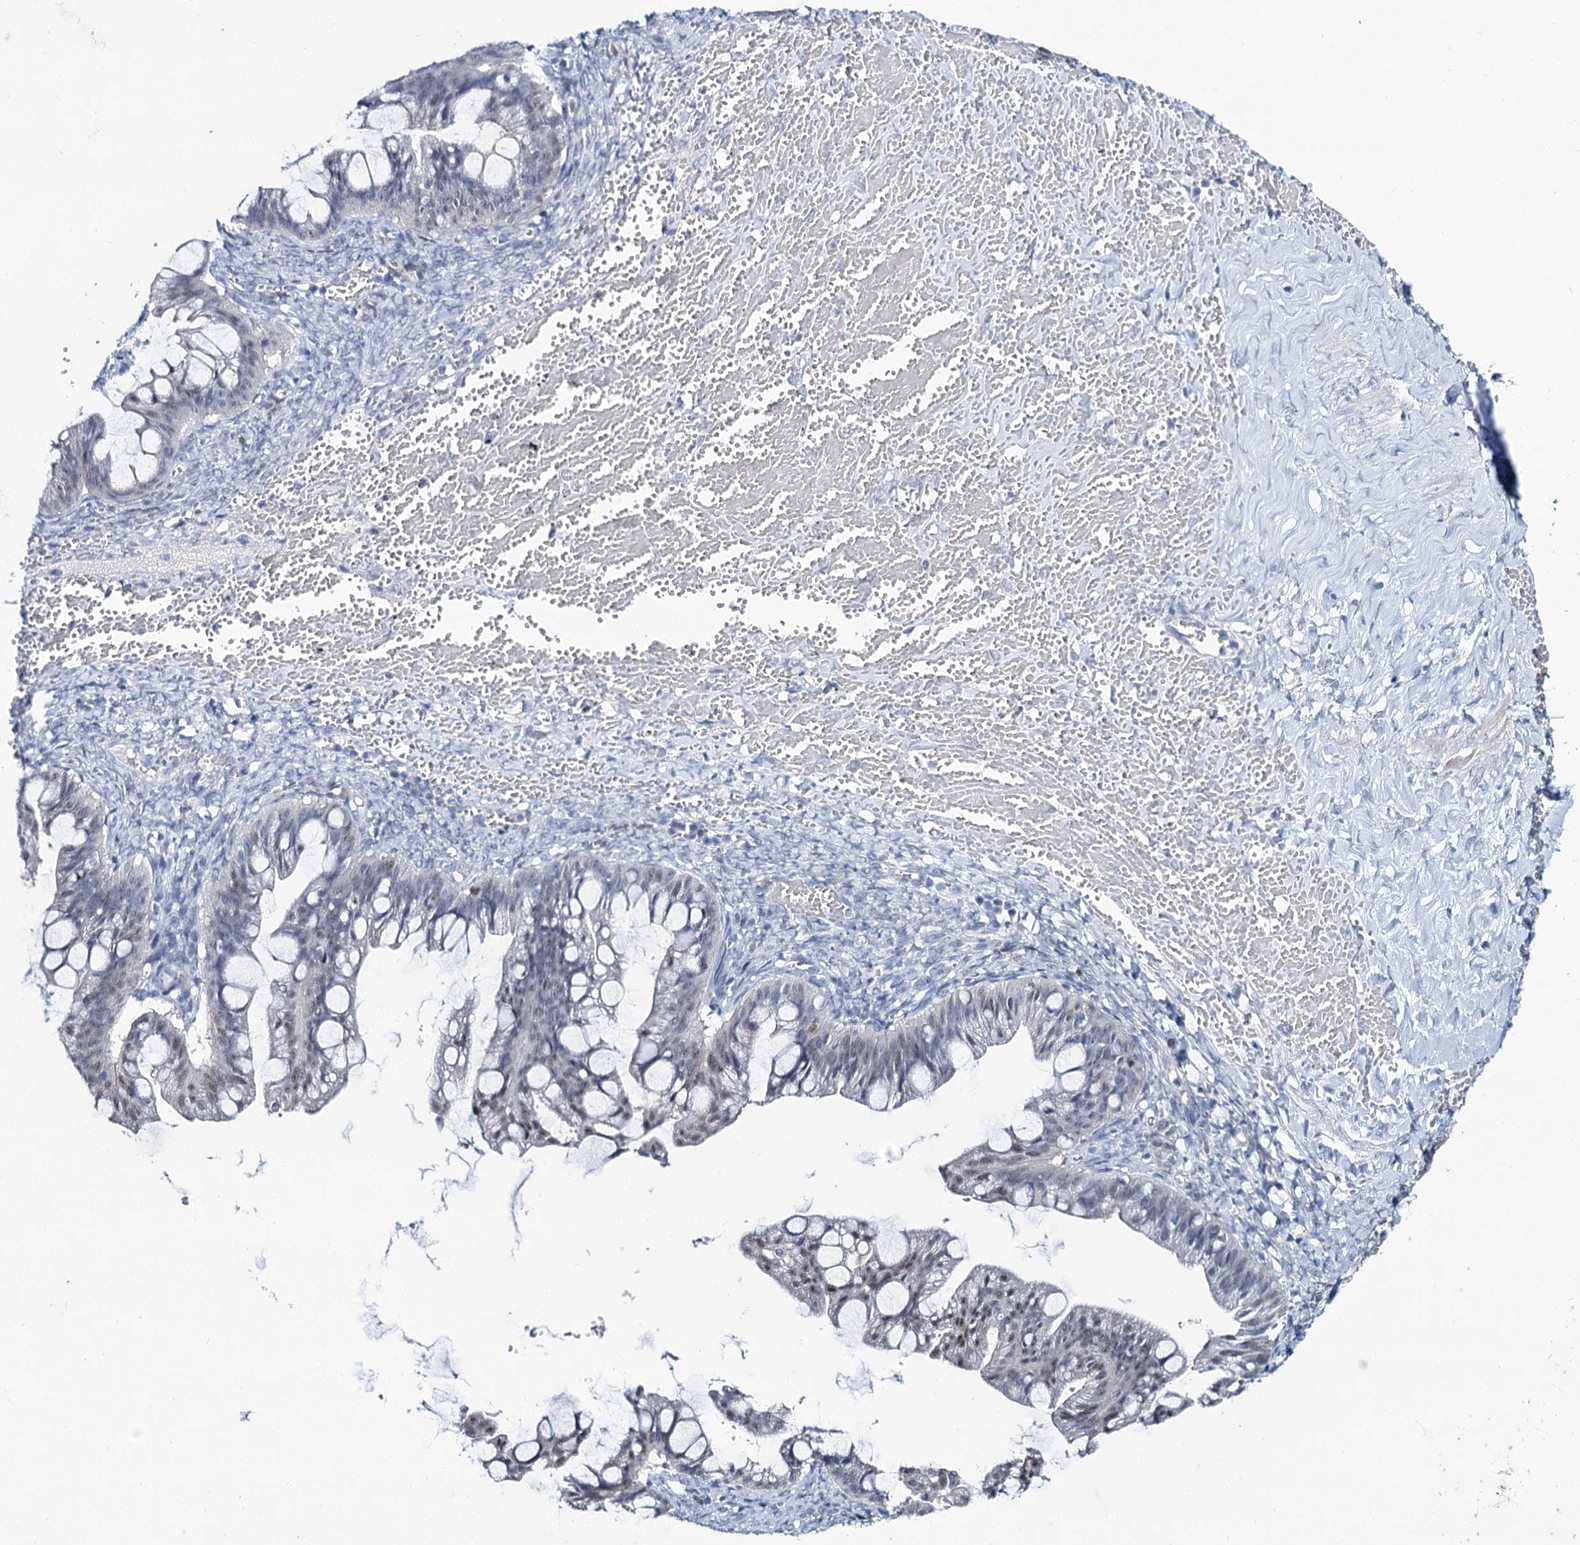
{"staining": {"intensity": "weak", "quantity": "<25%", "location": "nuclear"}, "tissue": "ovarian cancer", "cell_type": "Tumor cells", "image_type": "cancer", "snomed": [{"axis": "morphology", "description": "Cystadenocarcinoma, mucinous, NOS"}, {"axis": "topography", "description": "Ovary"}], "caption": "Immunohistochemical staining of human ovarian cancer demonstrates no significant expression in tumor cells.", "gene": "TOX3", "patient": {"sex": "female", "age": 73}}